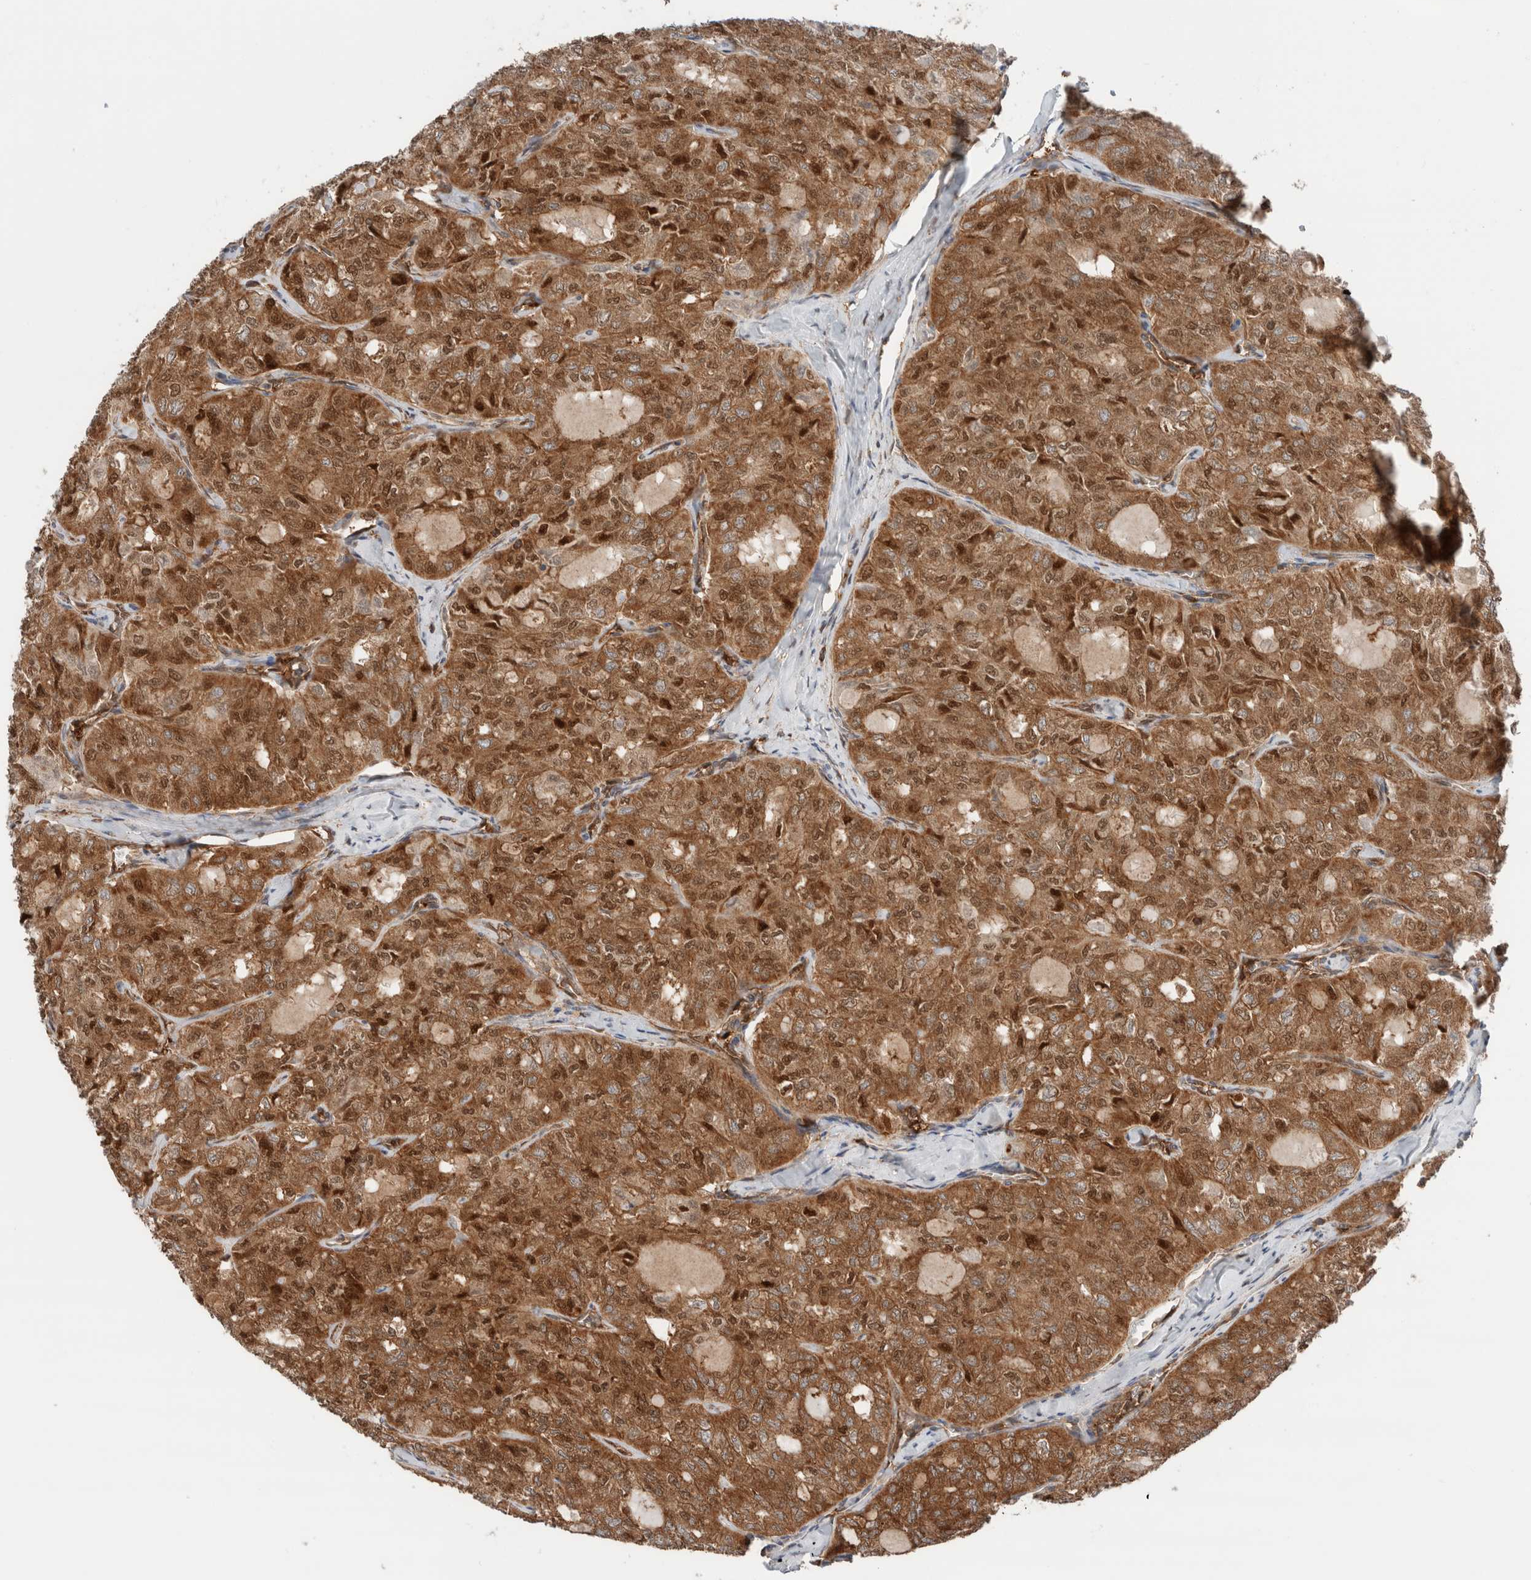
{"staining": {"intensity": "strong", "quantity": ">75%", "location": "cytoplasmic/membranous,nuclear"}, "tissue": "thyroid cancer", "cell_type": "Tumor cells", "image_type": "cancer", "snomed": [{"axis": "morphology", "description": "Follicular adenoma carcinoma, NOS"}, {"axis": "topography", "description": "Thyroid gland"}], "caption": "Thyroid cancer (follicular adenoma carcinoma) stained with a protein marker displays strong staining in tumor cells.", "gene": "XPNPEP1", "patient": {"sex": "male", "age": 75}}